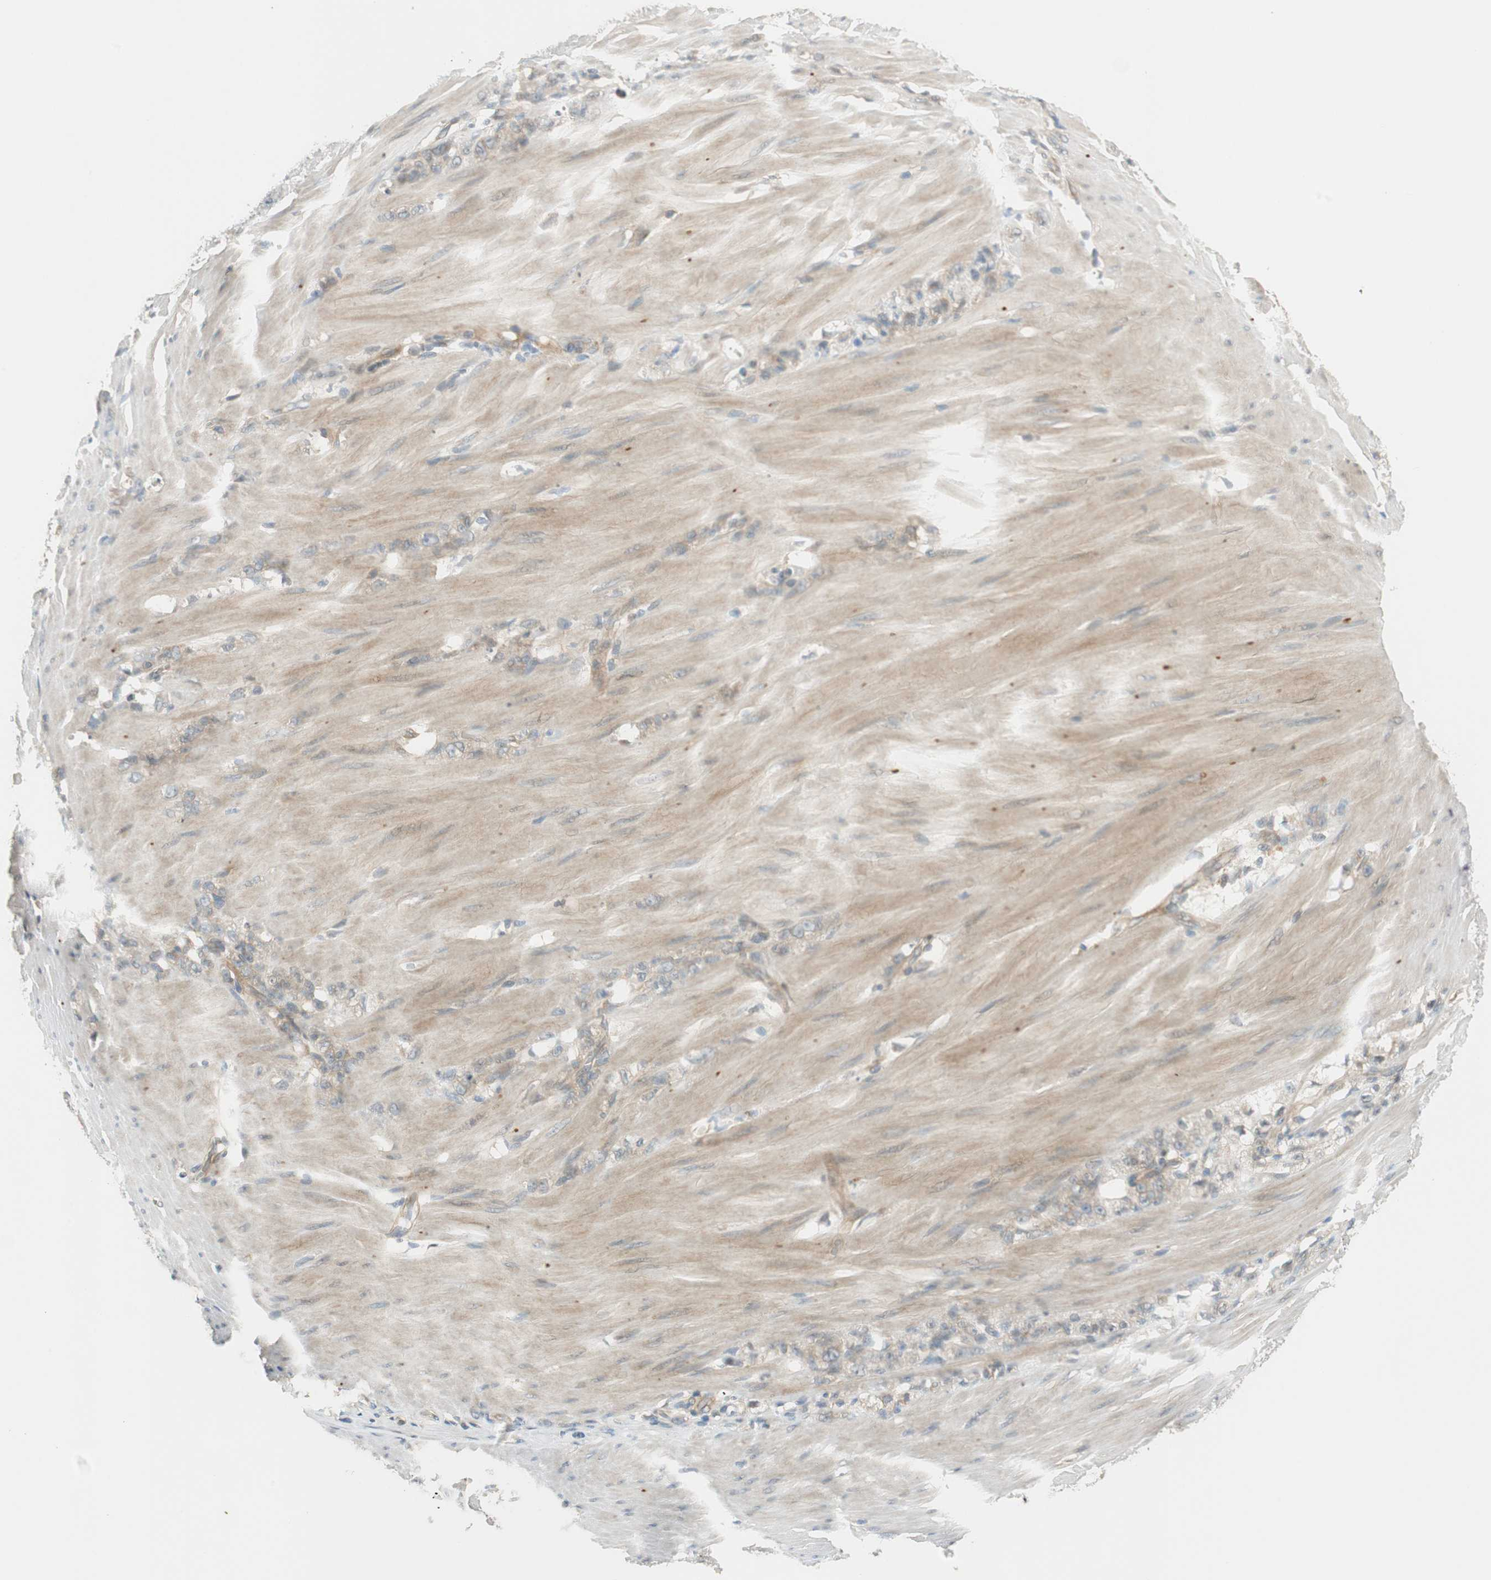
{"staining": {"intensity": "weak", "quantity": "25%-75%", "location": "cytoplasmic/membranous"}, "tissue": "stomach cancer", "cell_type": "Tumor cells", "image_type": "cancer", "snomed": [{"axis": "morphology", "description": "Adenocarcinoma, NOS"}, {"axis": "topography", "description": "Stomach"}], "caption": "Immunohistochemical staining of stomach adenocarcinoma displays low levels of weak cytoplasmic/membranous protein staining in about 25%-75% of tumor cells.", "gene": "PSMD8", "patient": {"sex": "male", "age": 82}}